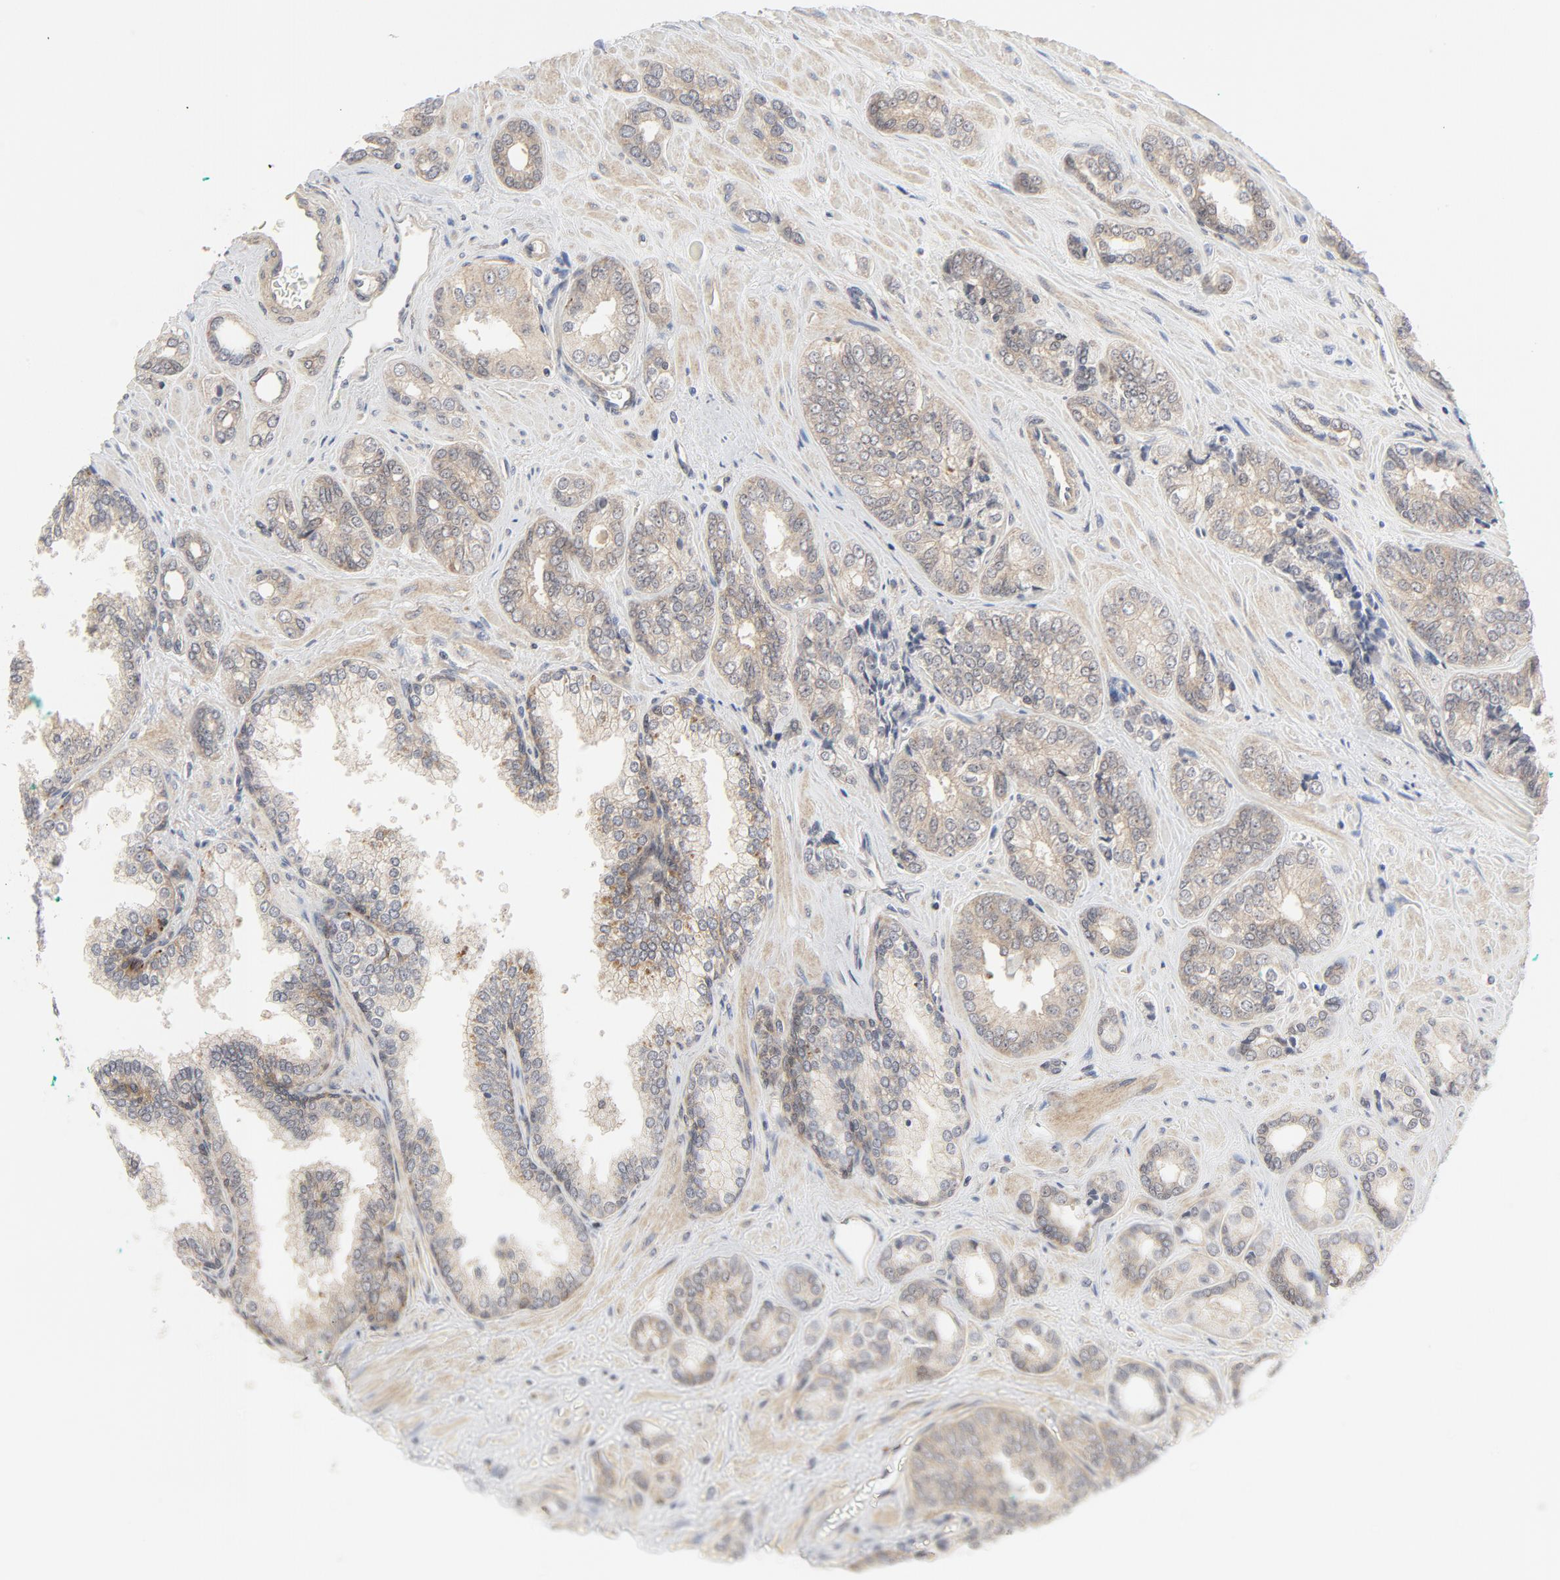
{"staining": {"intensity": "weak", "quantity": ">75%", "location": "cytoplasmic/membranous"}, "tissue": "prostate cancer", "cell_type": "Tumor cells", "image_type": "cancer", "snomed": [{"axis": "morphology", "description": "Adenocarcinoma, High grade"}, {"axis": "topography", "description": "Prostate"}], "caption": "A brown stain labels weak cytoplasmic/membranous staining of a protein in human prostate cancer (adenocarcinoma (high-grade)) tumor cells. (DAB (3,3'-diaminobenzidine) IHC, brown staining for protein, blue staining for nuclei).", "gene": "MAP2K7", "patient": {"sex": "male", "age": 67}}